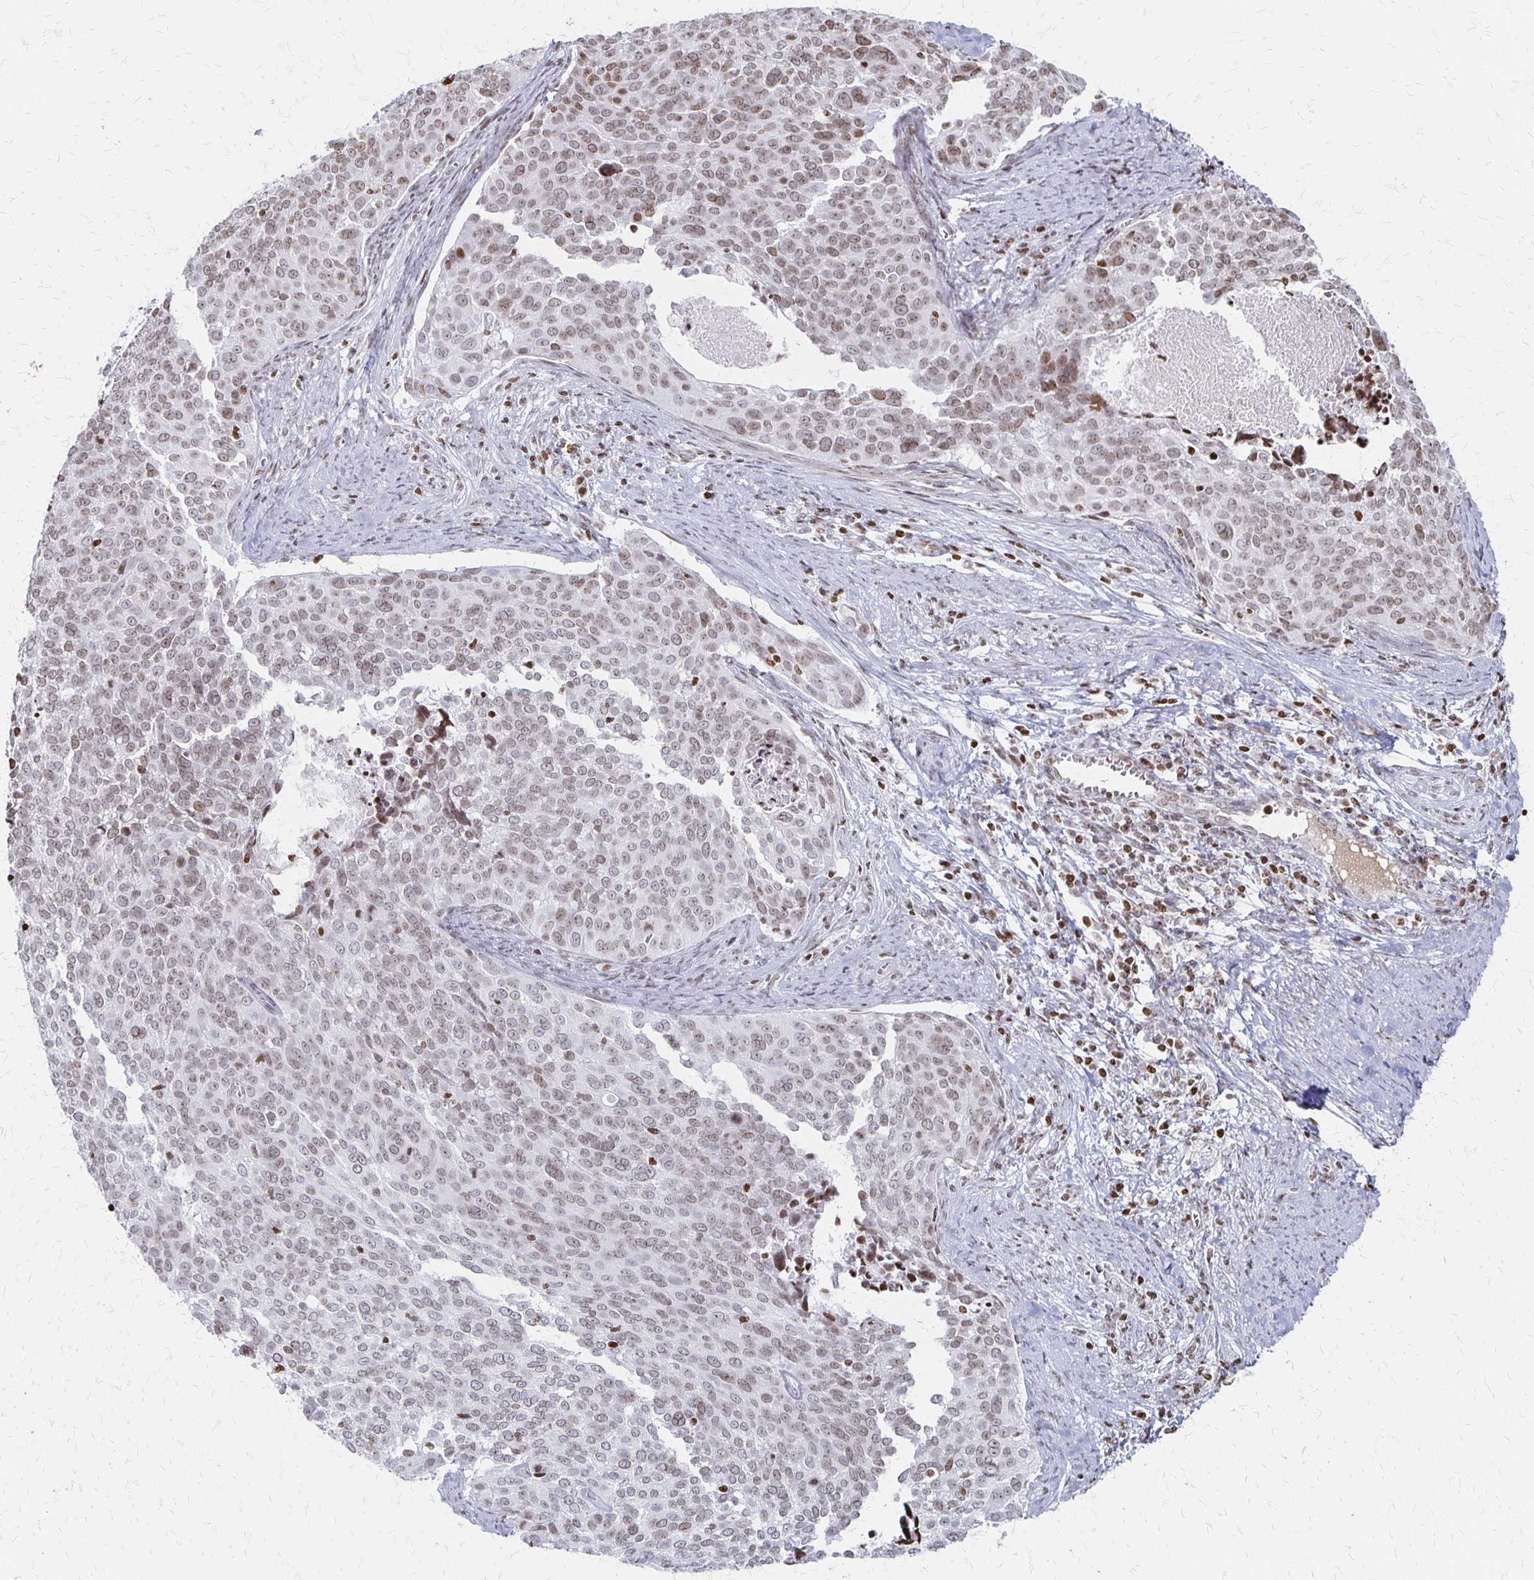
{"staining": {"intensity": "weak", "quantity": "25%-75%", "location": "nuclear"}, "tissue": "cervical cancer", "cell_type": "Tumor cells", "image_type": "cancer", "snomed": [{"axis": "morphology", "description": "Squamous cell carcinoma, NOS"}, {"axis": "topography", "description": "Cervix"}], "caption": "Protein staining of squamous cell carcinoma (cervical) tissue exhibits weak nuclear staining in approximately 25%-75% of tumor cells.", "gene": "ZNF280C", "patient": {"sex": "female", "age": 39}}